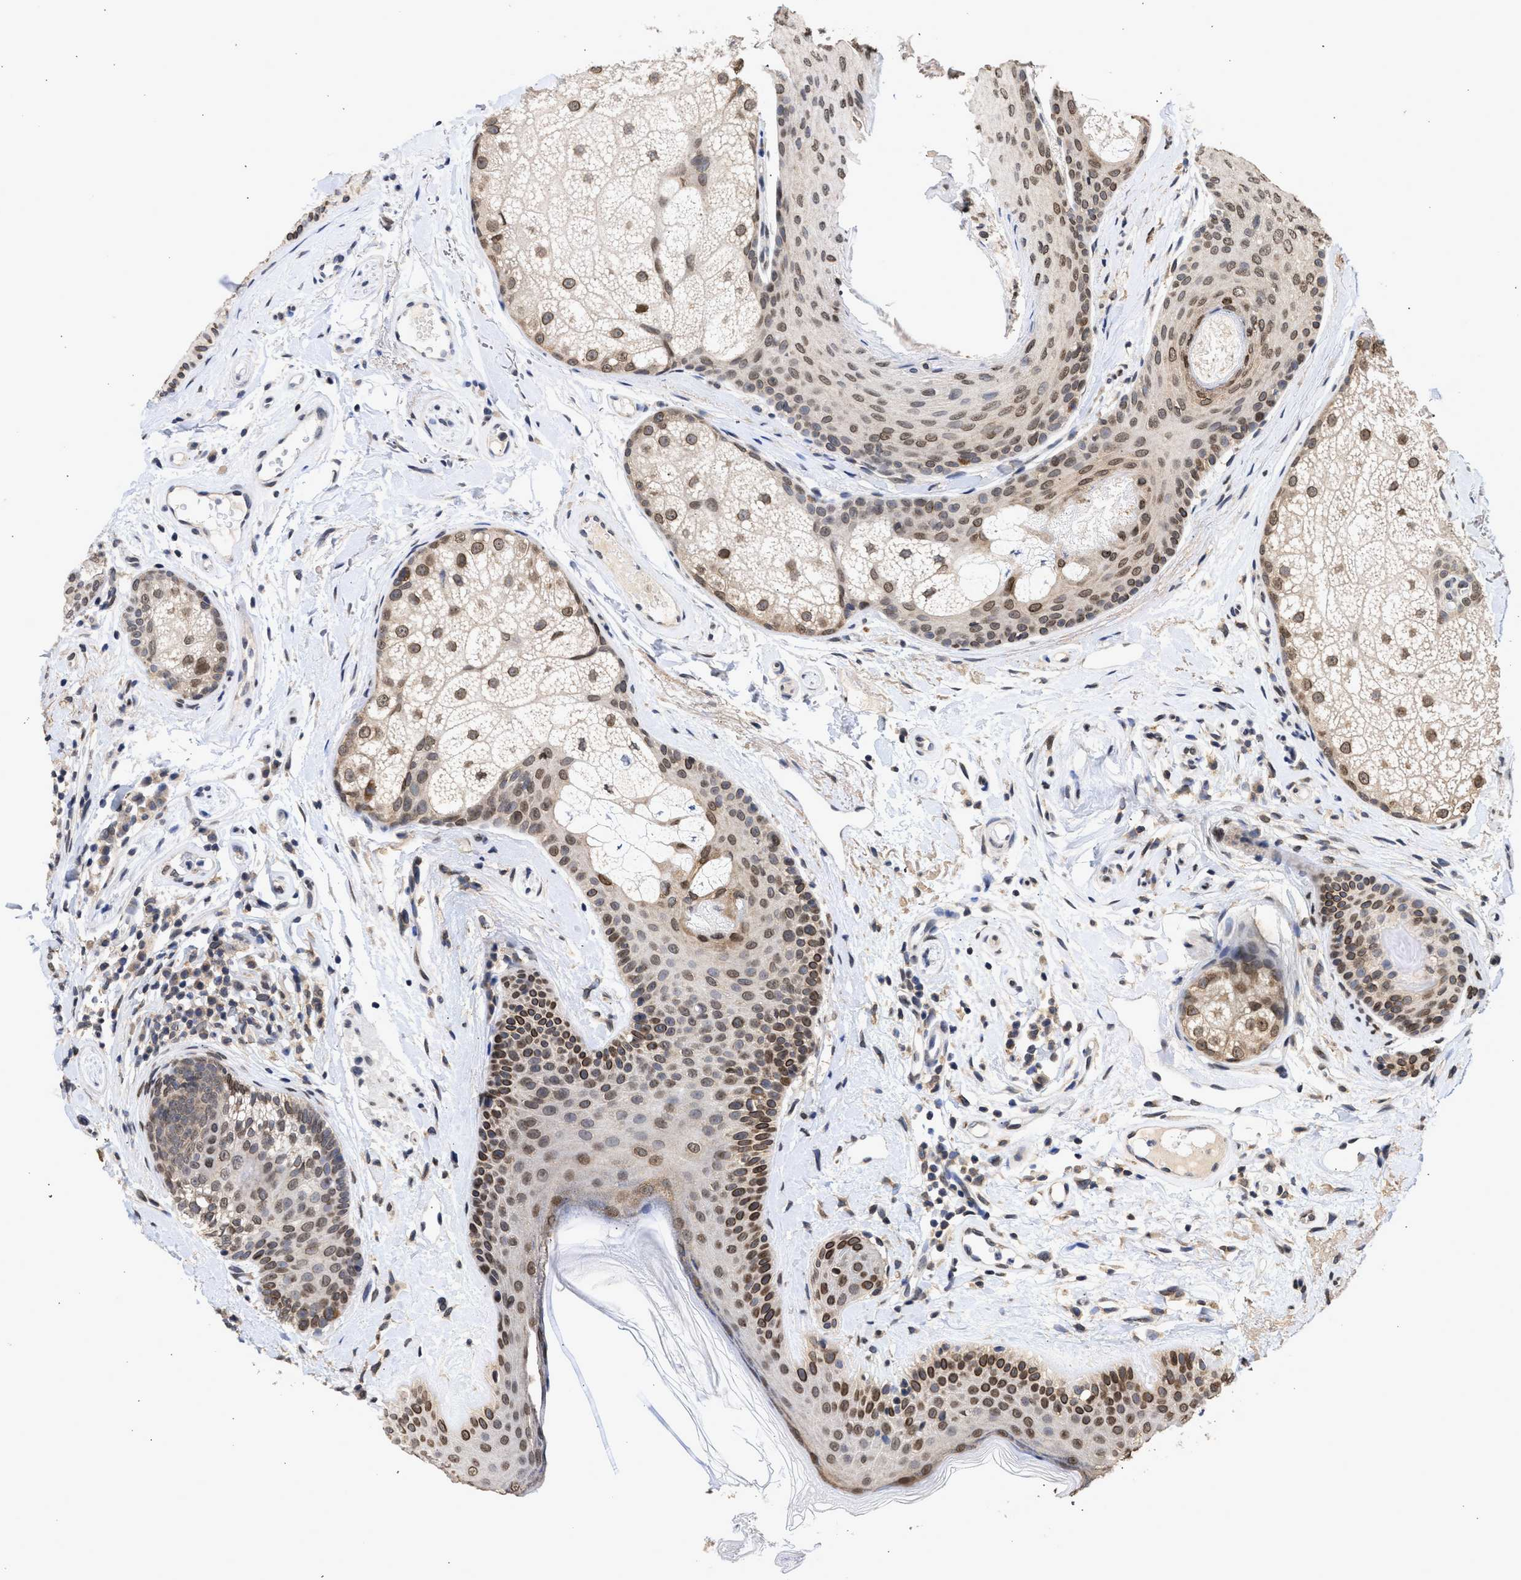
{"staining": {"intensity": "moderate", "quantity": ">75%", "location": "cytoplasmic/membranous,nuclear"}, "tissue": "oral mucosa", "cell_type": "Squamous epithelial cells", "image_type": "normal", "snomed": [{"axis": "morphology", "description": "Normal tissue, NOS"}, {"axis": "topography", "description": "Skin"}, {"axis": "topography", "description": "Oral tissue"}], "caption": "Protein analysis of normal oral mucosa demonstrates moderate cytoplasmic/membranous,nuclear staining in approximately >75% of squamous epithelial cells.", "gene": "NUP35", "patient": {"sex": "male", "age": 84}}